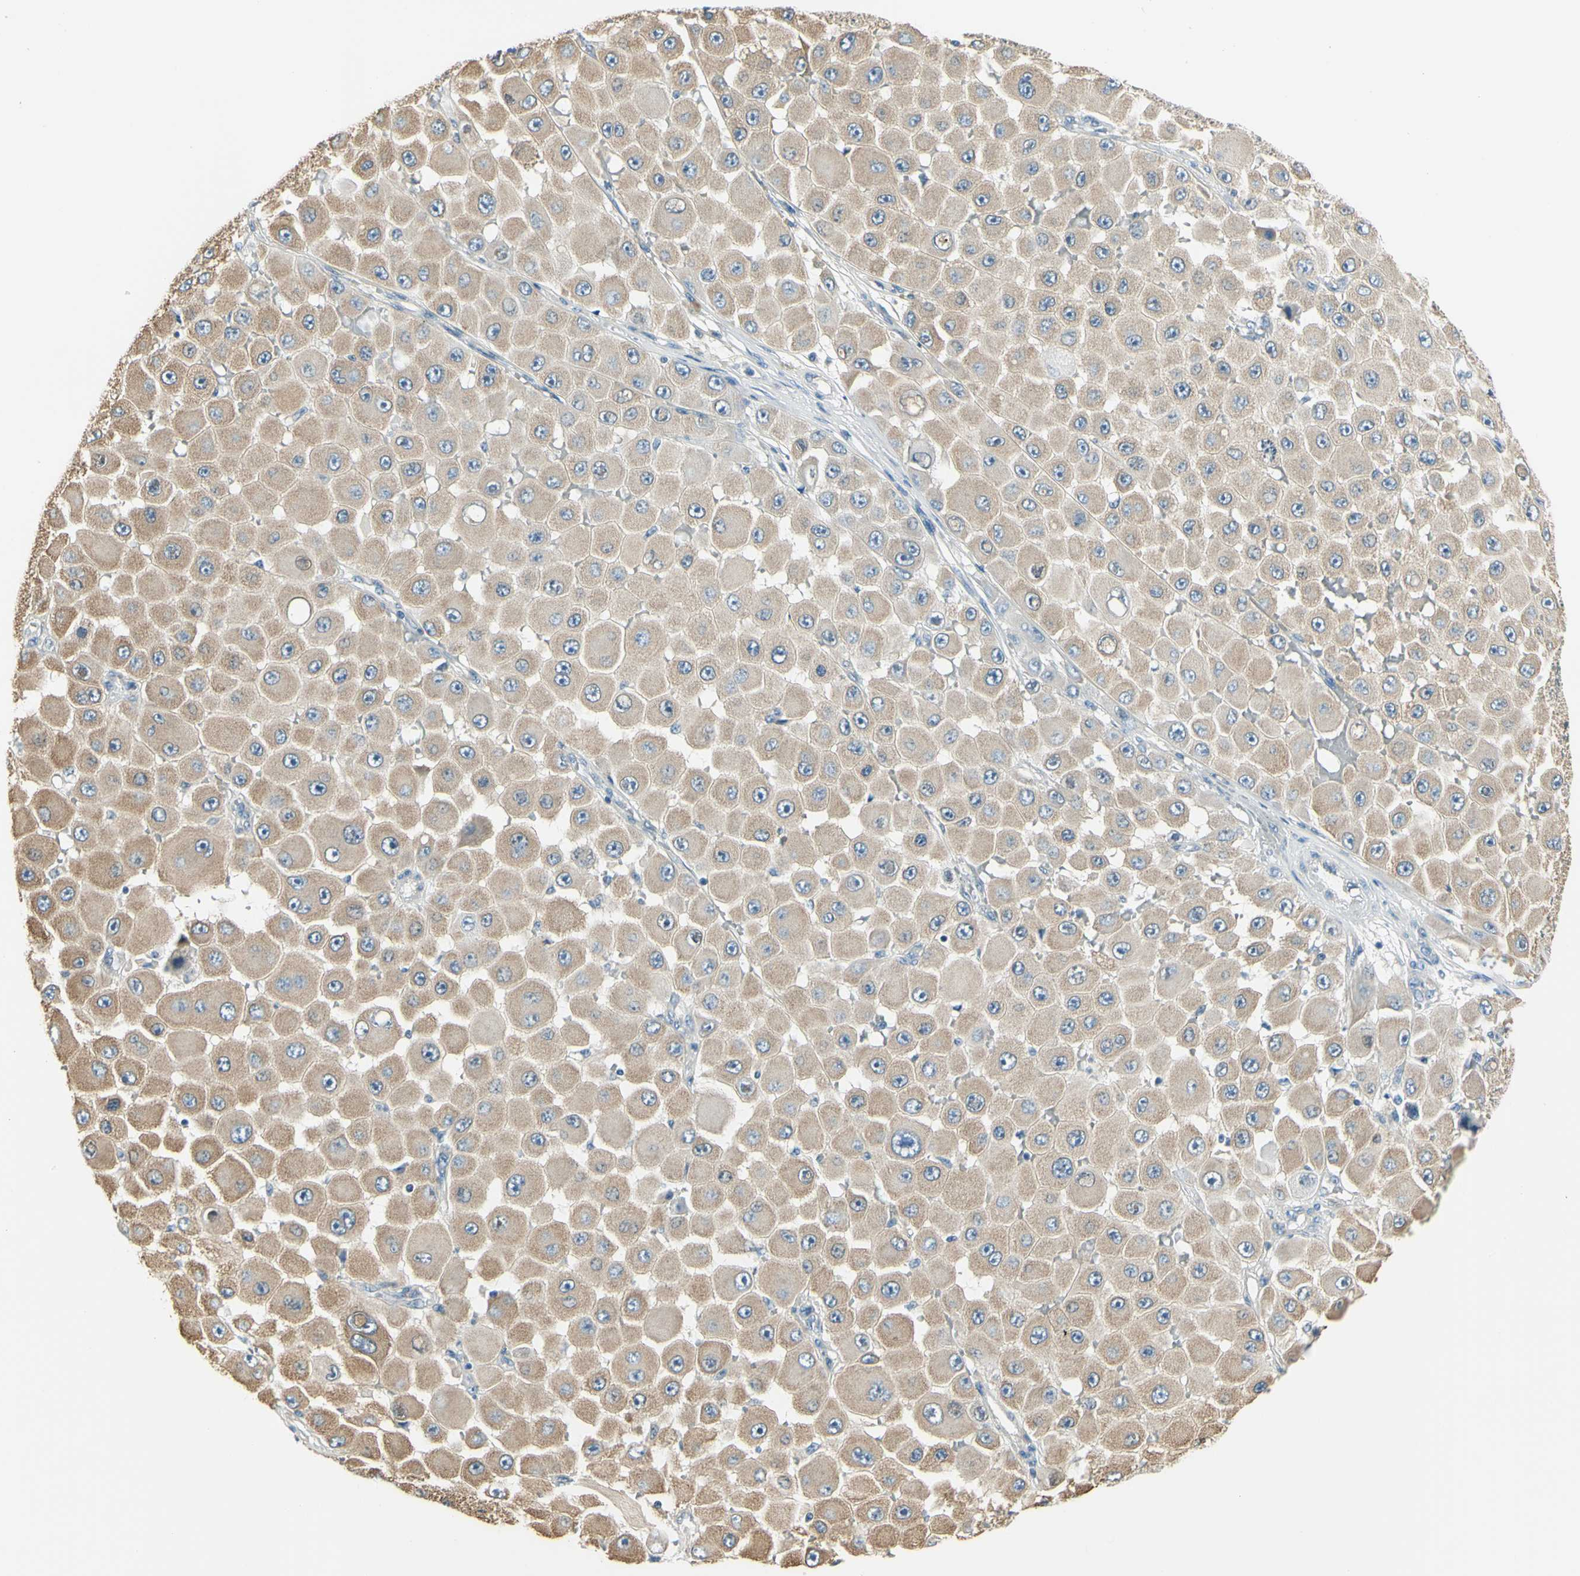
{"staining": {"intensity": "moderate", "quantity": "25%-75%", "location": "cytoplasmic/membranous"}, "tissue": "melanoma", "cell_type": "Tumor cells", "image_type": "cancer", "snomed": [{"axis": "morphology", "description": "Malignant melanoma, NOS"}, {"axis": "topography", "description": "Skin"}], "caption": "IHC photomicrograph of neoplastic tissue: human melanoma stained using immunohistochemistry (IHC) reveals medium levels of moderate protein expression localized specifically in the cytoplasmic/membranous of tumor cells, appearing as a cytoplasmic/membranous brown color.", "gene": "IGDCC4", "patient": {"sex": "female", "age": 81}}